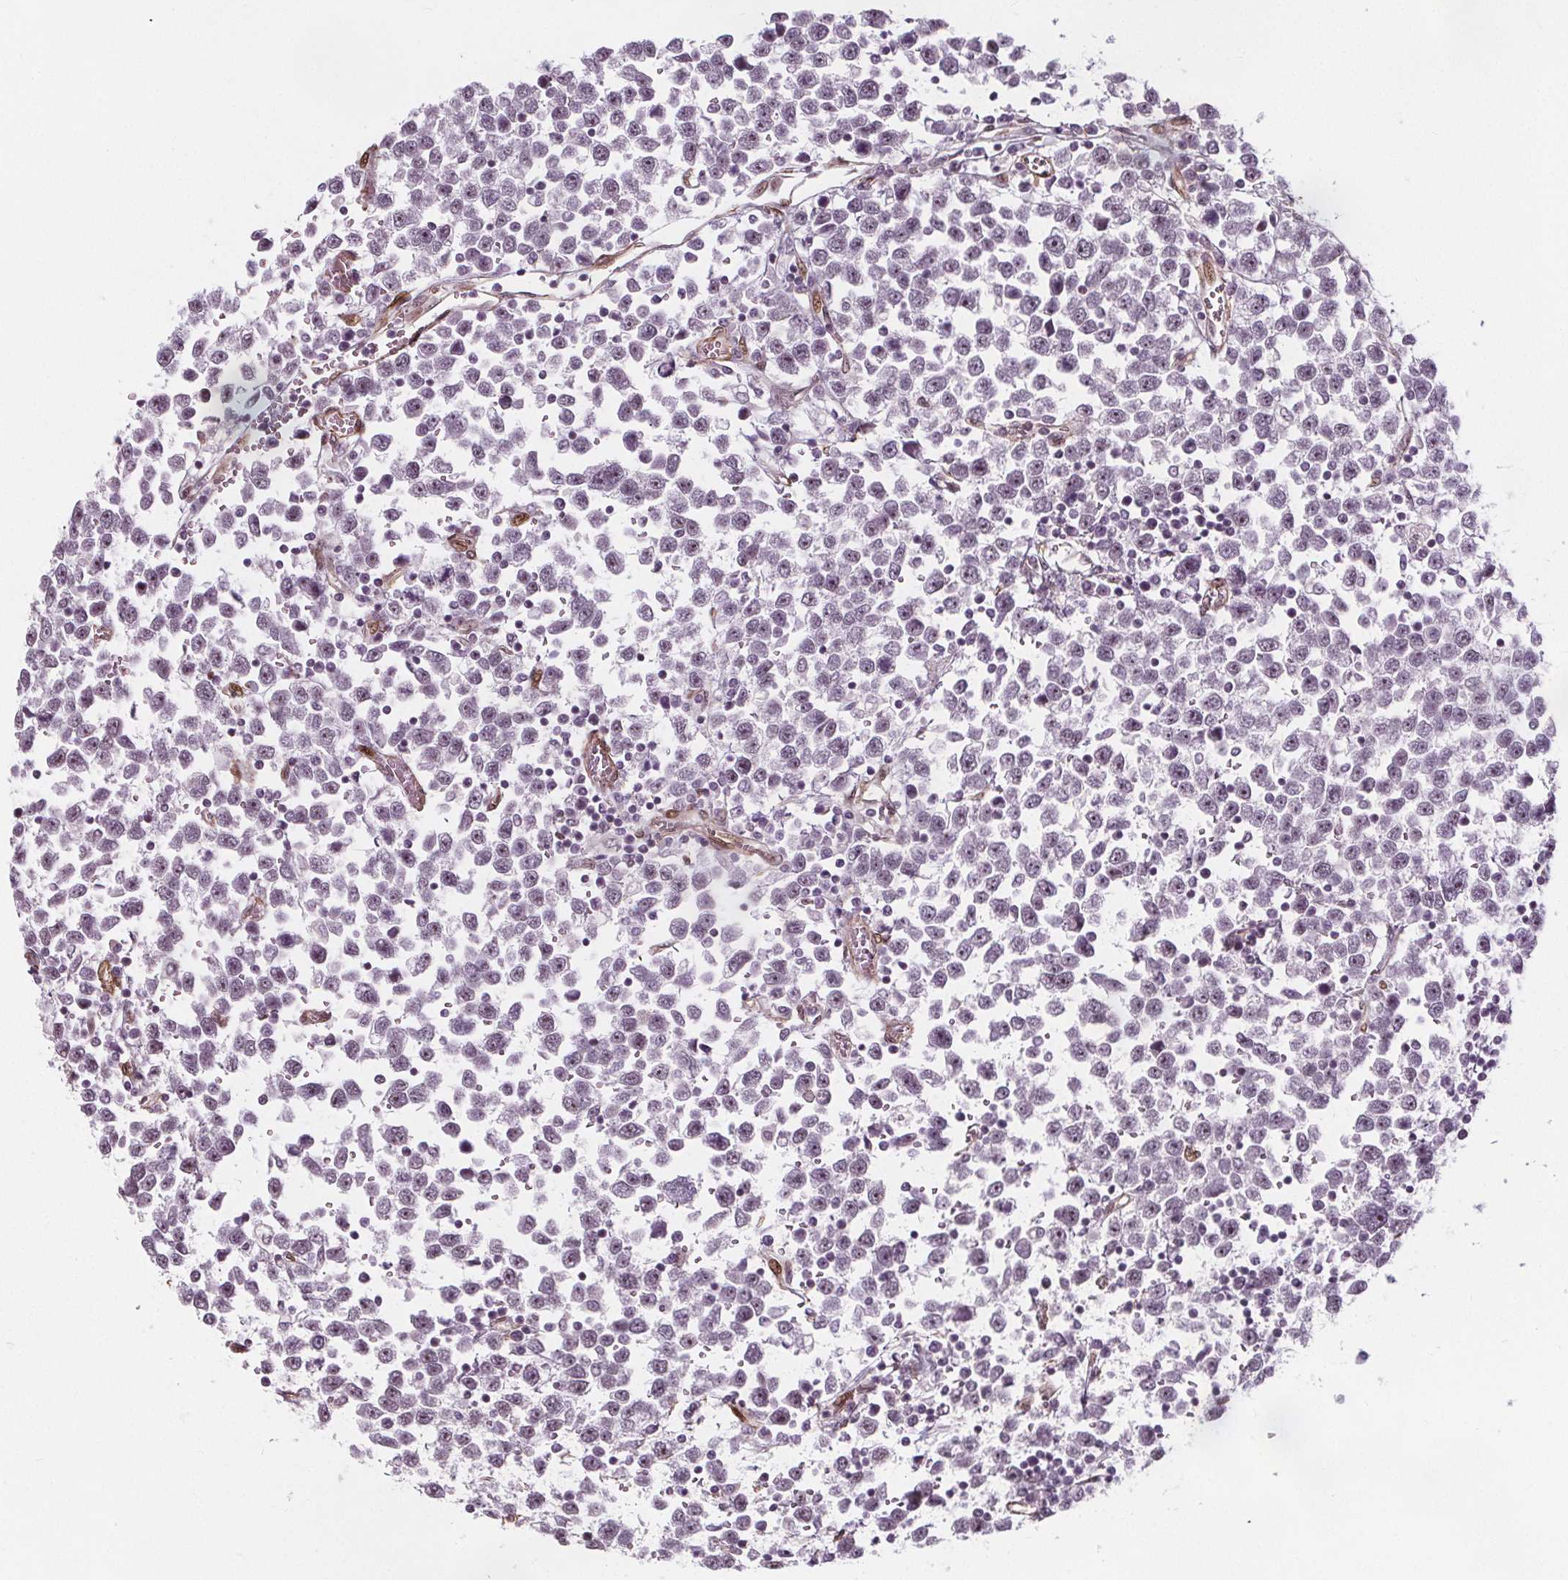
{"staining": {"intensity": "weak", "quantity": "<25%", "location": "nuclear"}, "tissue": "testis cancer", "cell_type": "Tumor cells", "image_type": "cancer", "snomed": [{"axis": "morphology", "description": "Seminoma, NOS"}, {"axis": "topography", "description": "Testis"}], "caption": "An IHC micrograph of testis seminoma is shown. There is no staining in tumor cells of testis seminoma. Nuclei are stained in blue.", "gene": "HAS1", "patient": {"sex": "male", "age": 34}}